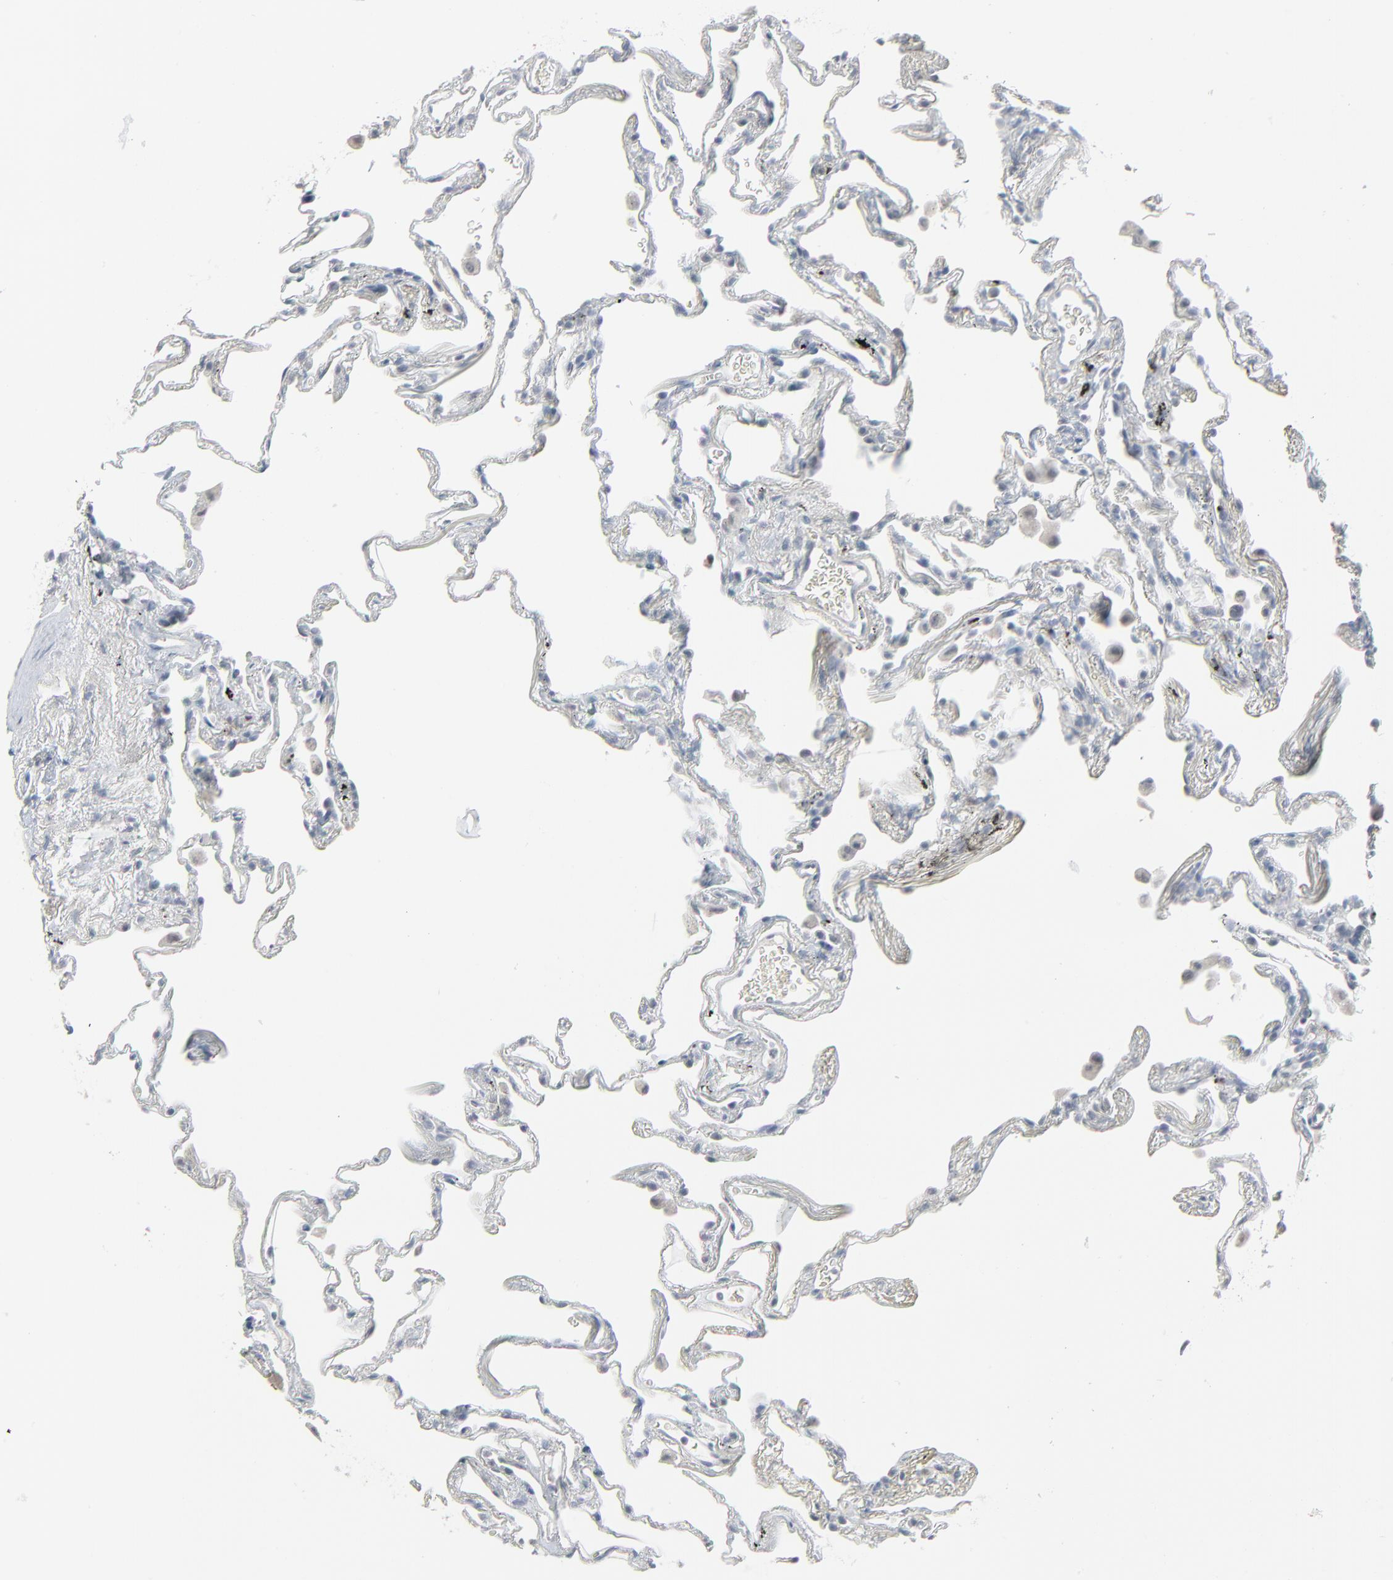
{"staining": {"intensity": "negative", "quantity": "none", "location": "none"}, "tissue": "lung", "cell_type": "Alveolar cells", "image_type": "normal", "snomed": [{"axis": "morphology", "description": "Normal tissue, NOS"}, {"axis": "morphology", "description": "Inflammation, NOS"}, {"axis": "topography", "description": "Lung"}], "caption": "A histopathology image of lung stained for a protein reveals no brown staining in alveolar cells. Nuclei are stained in blue.", "gene": "SAGE1", "patient": {"sex": "male", "age": 69}}